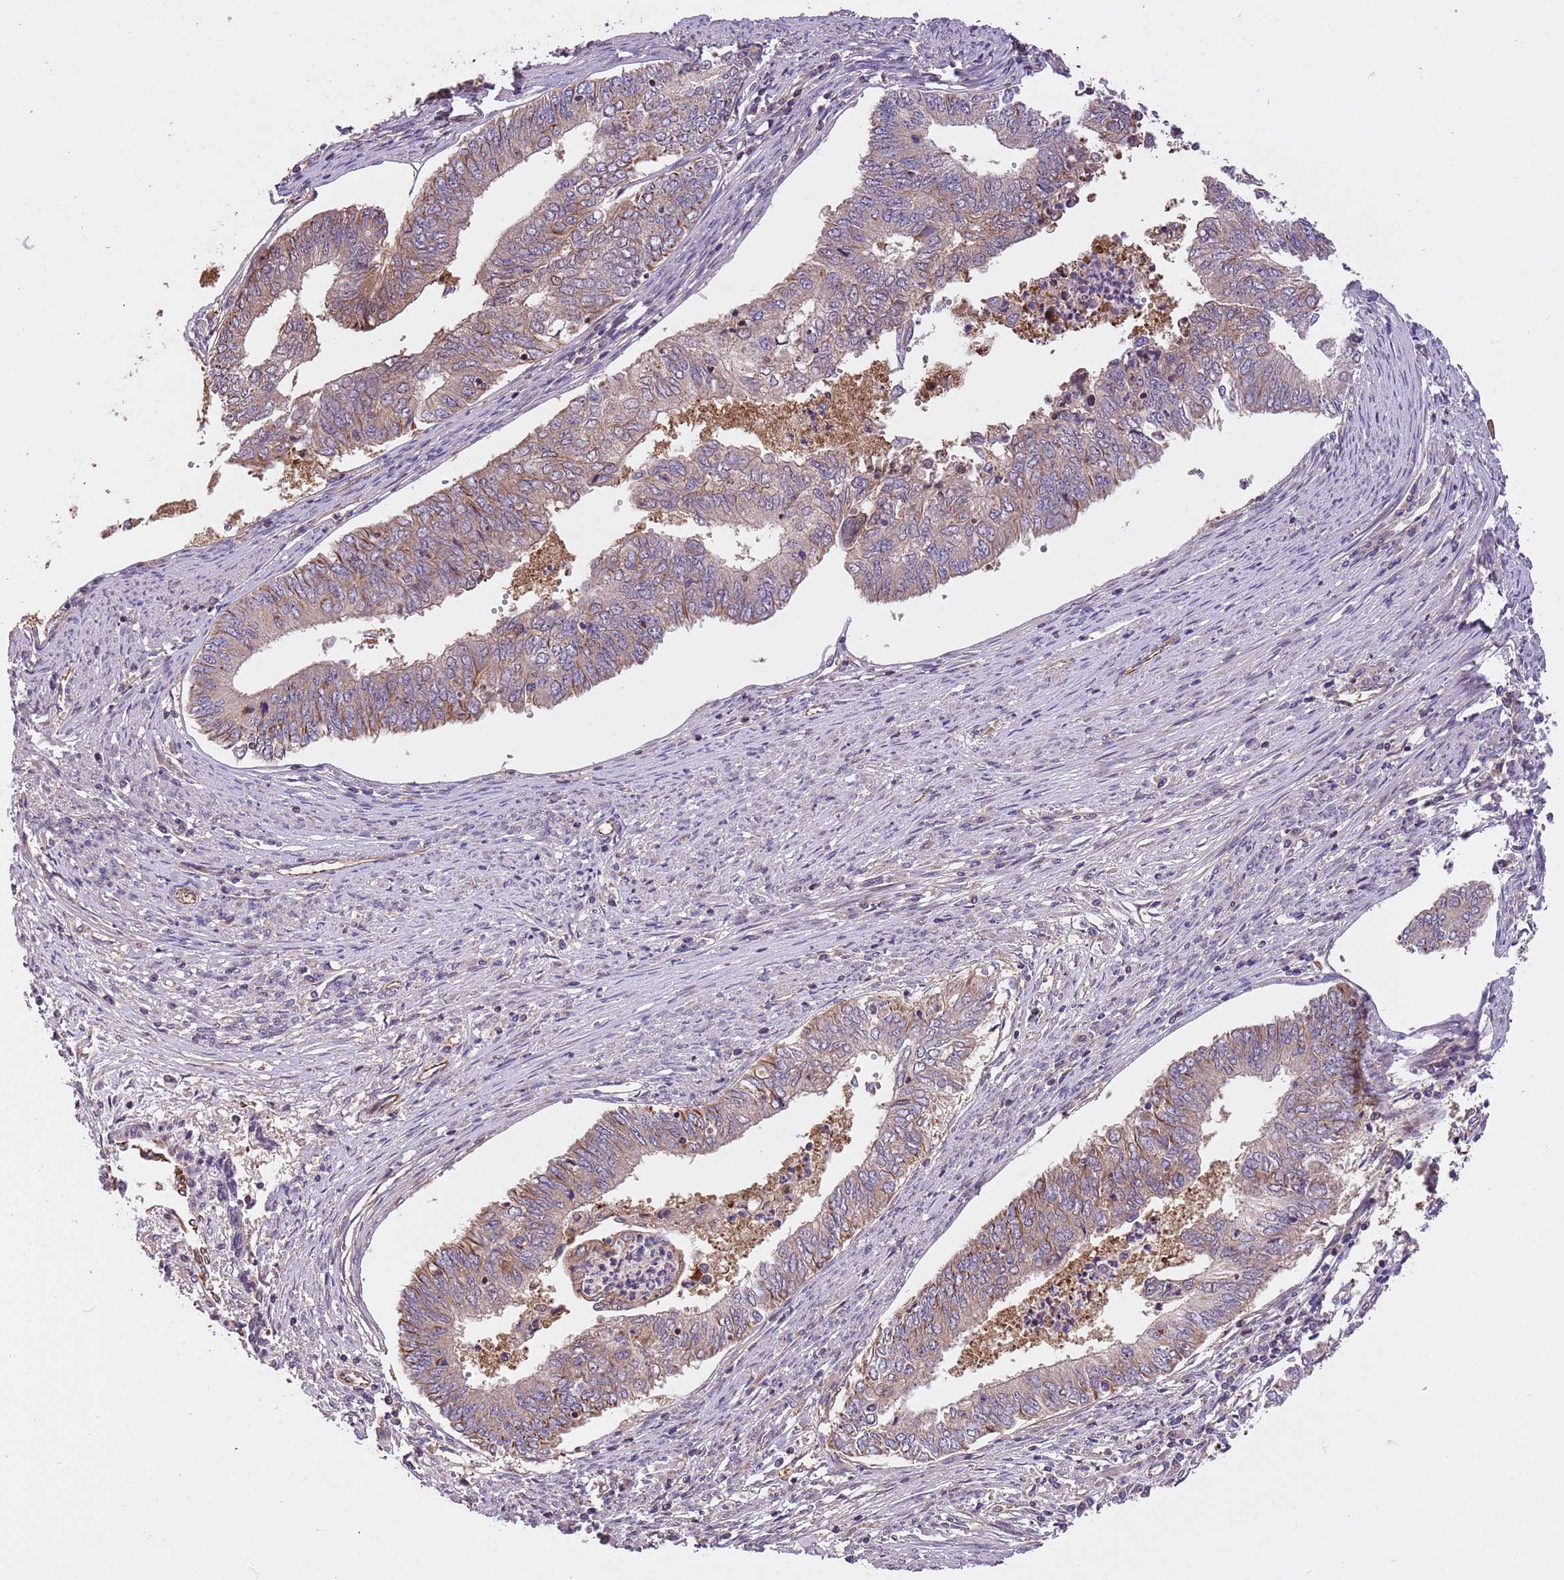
{"staining": {"intensity": "weak", "quantity": "25%-75%", "location": "cytoplasmic/membranous"}, "tissue": "endometrial cancer", "cell_type": "Tumor cells", "image_type": "cancer", "snomed": [{"axis": "morphology", "description": "Adenocarcinoma, NOS"}, {"axis": "topography", "description": "Endometrium"}], "caption": "This micrograph demonstrates IHC staining of human endometrial cancer (adenocarcinoma), with low weak cytoplasmic/membranous expression in approximately 25%-75% of tumor cells.", "gene": "FAM89B", "patient": {"sex": "female", "age": 68}}